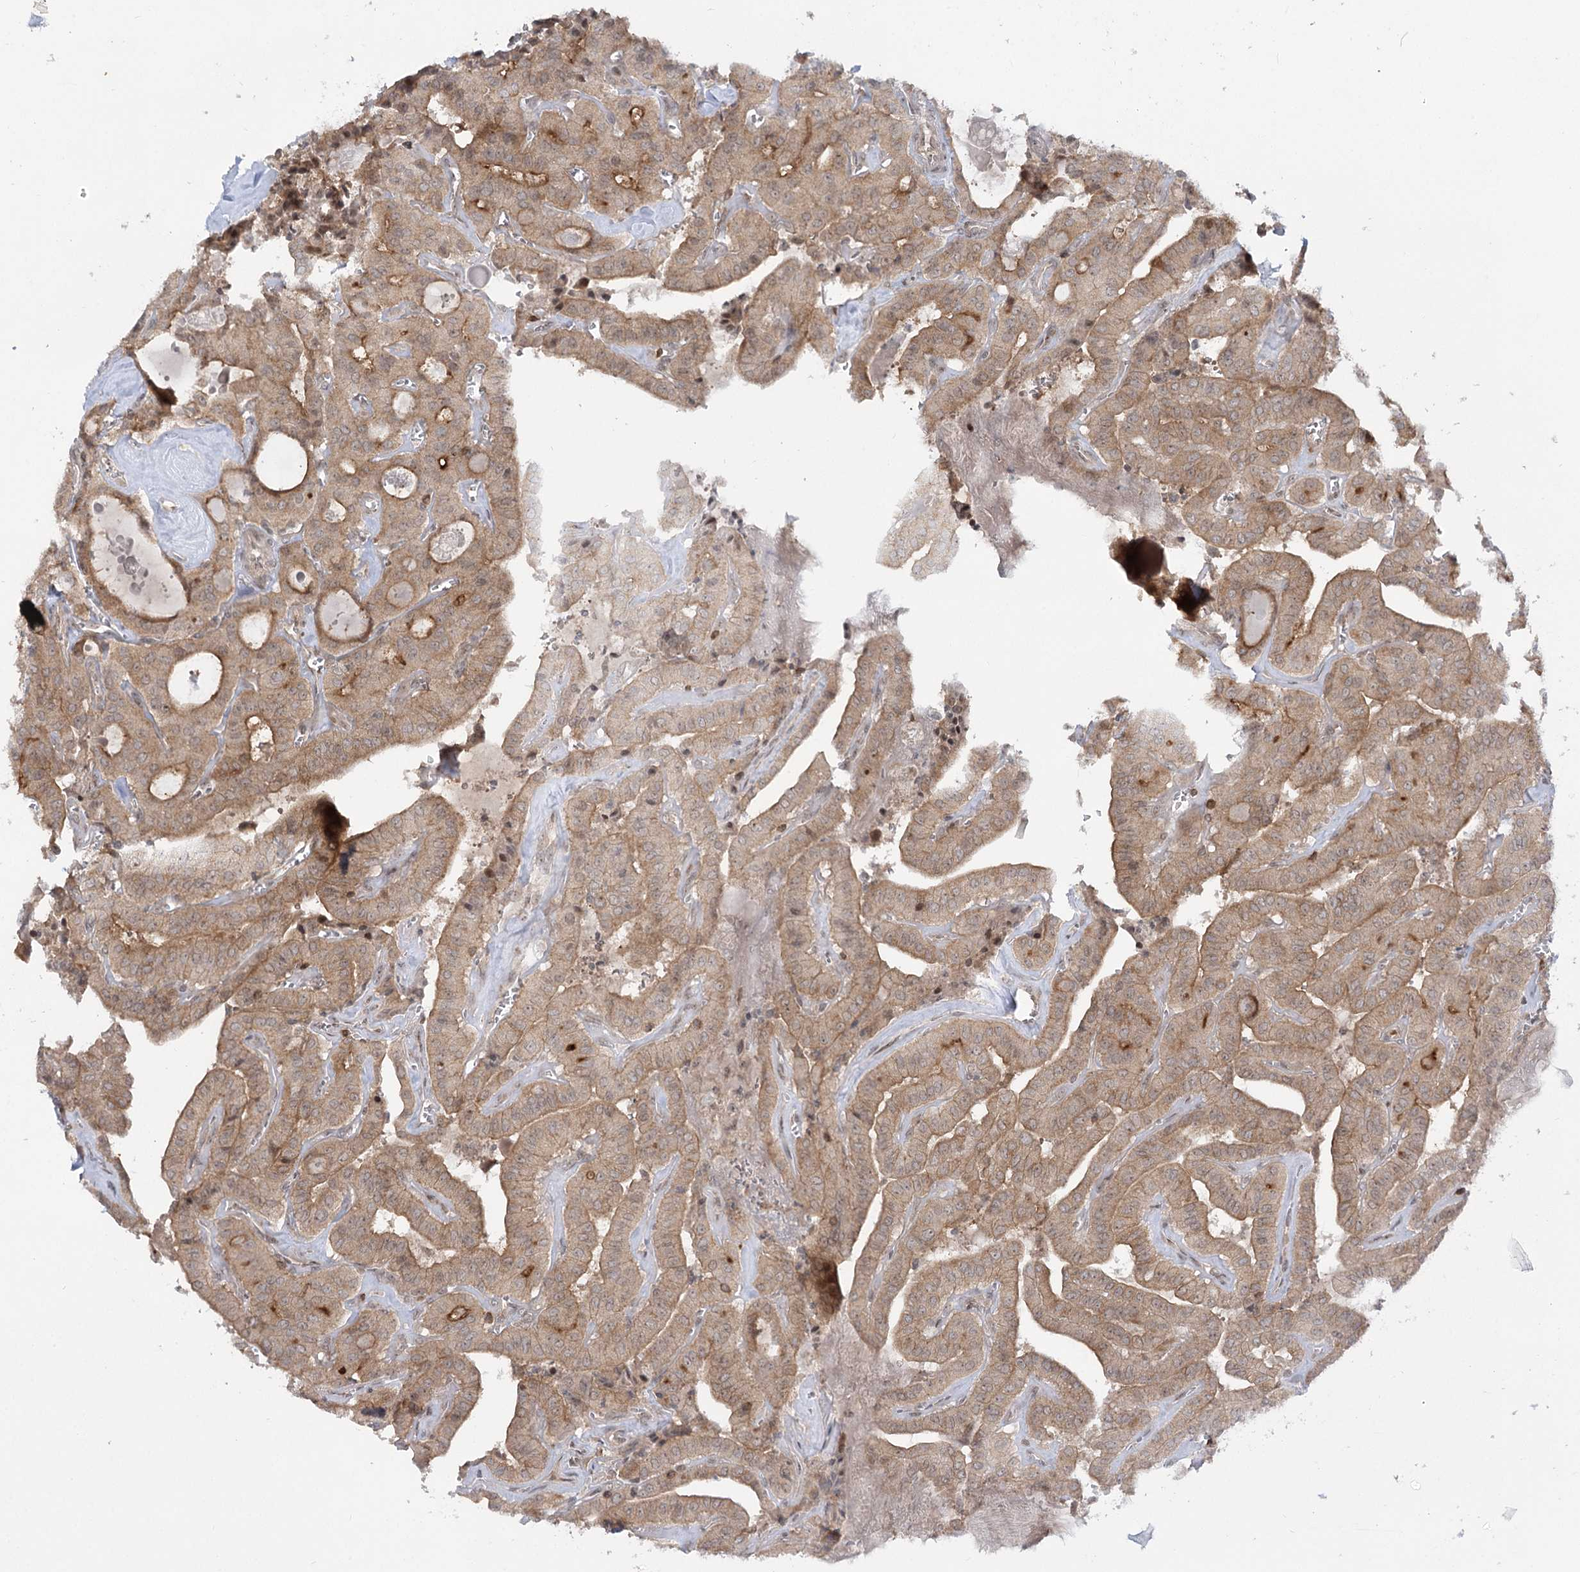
{"staining": {"intensity": "weak", "quantity": ">75%", "location": "cytoplasmic/membranous"}, "tissue": "thyroid cancer", "cell_type": "Tumor cells", "image_type": "cancer", "snomed": [{"axis": "morphology", "description": "Papillary adenocarcinoma, NOS"}, {"axis": "topography", "description": "Thyroid gland"}], "caption": "This is a micrograph of immunohistochemistry (IHC) staining of thyroid cancer (papillary adenocarcinoma), which shows weak positivity in the cytoplasmic/membranous of tumor cells.", "gene": "SYTL1", "patient": {"sex": "male", "age": 52}}